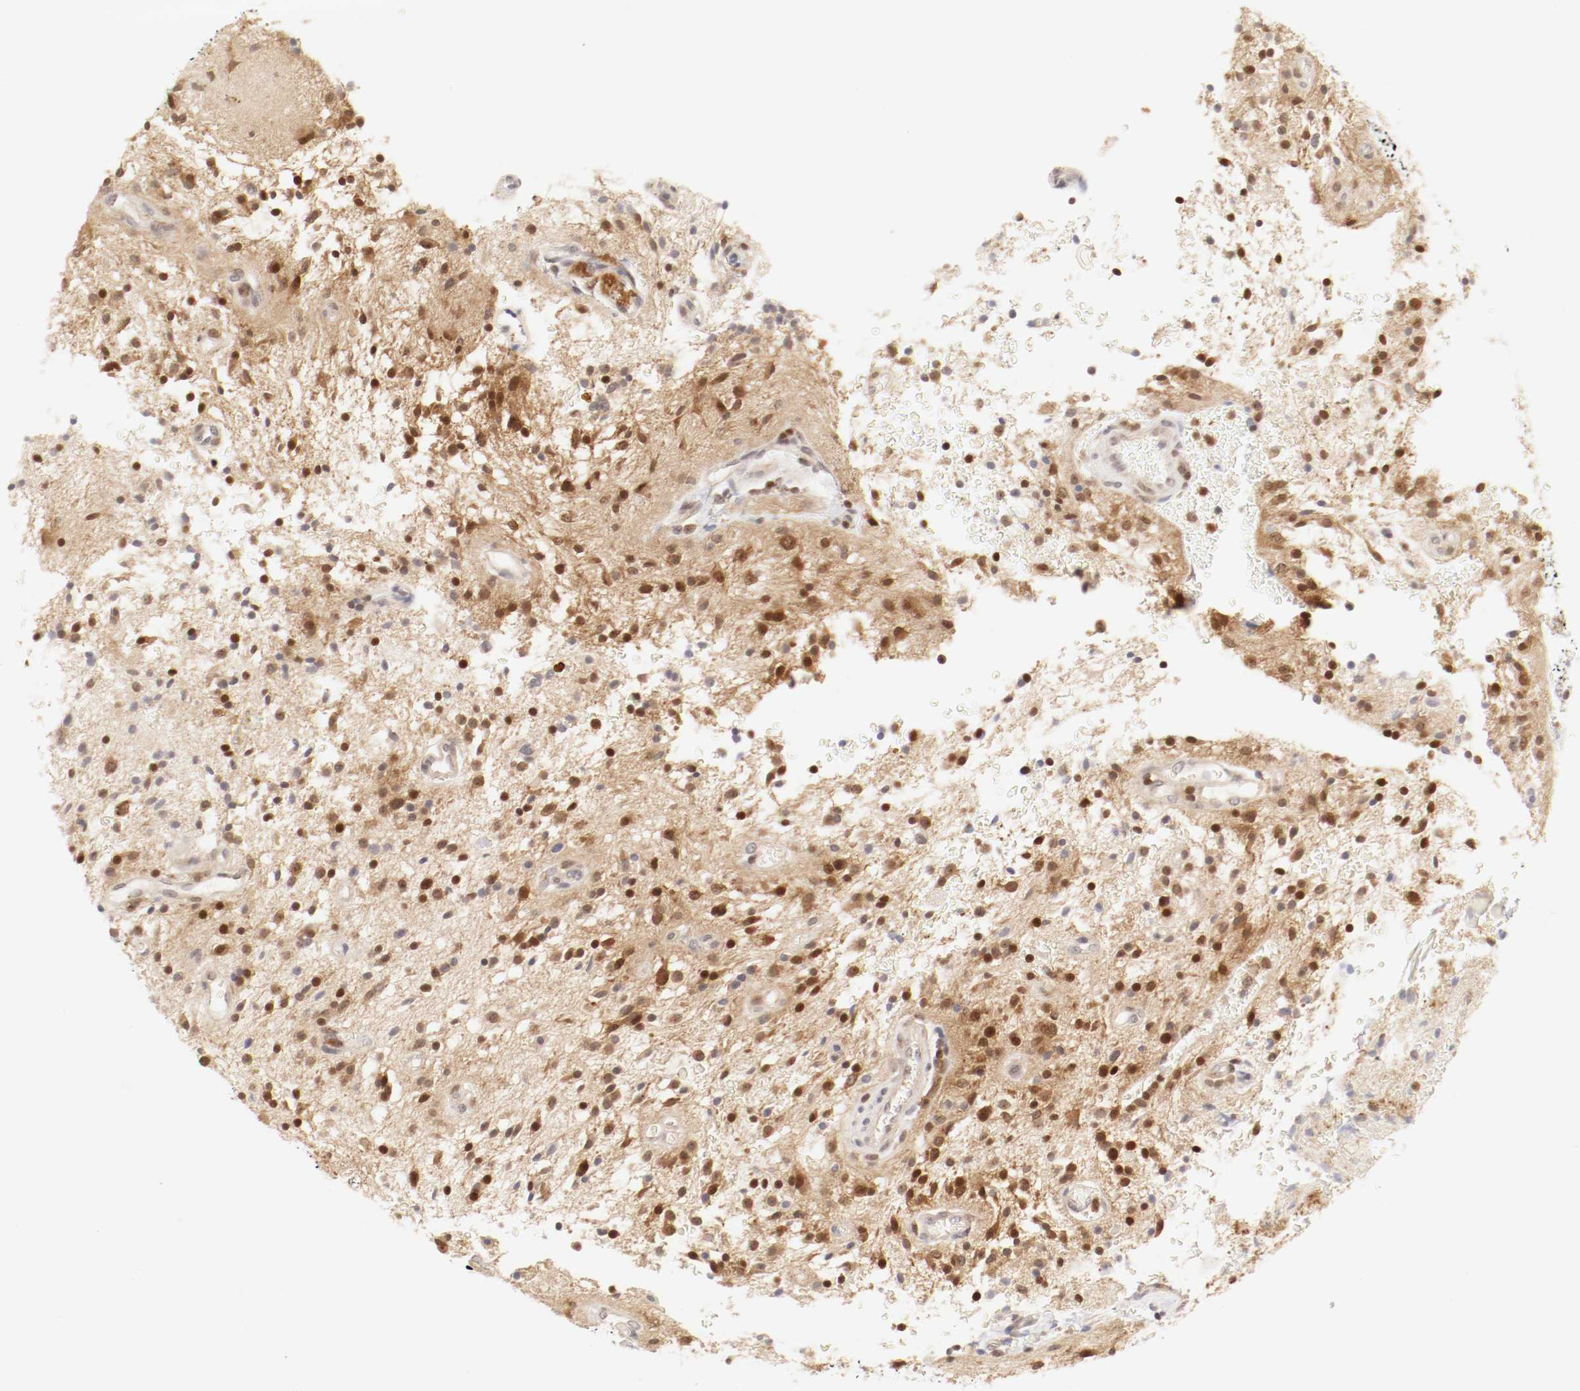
{"staining": {"intensity": "strong", "quantity": ">75%", "location": "cytoplasmic/membranous,nuclear"}, "tissue": "glioma", "cell_type": "Tumor cells", "image_type": "cancer", "snomed": [{"axis": "morphology", "description": "Glioma, malignant, NOS"}, {"axis": "topography", "description": "Cerebellum"}], "caption": "Tumor cells exhibit high levels of strong cytoplasmic/membranous and nuclear staining in about >75% of cells in human glioma (malignant).", "gene": "KIF2A", "patient": {"sex": "female", "age": 10}}